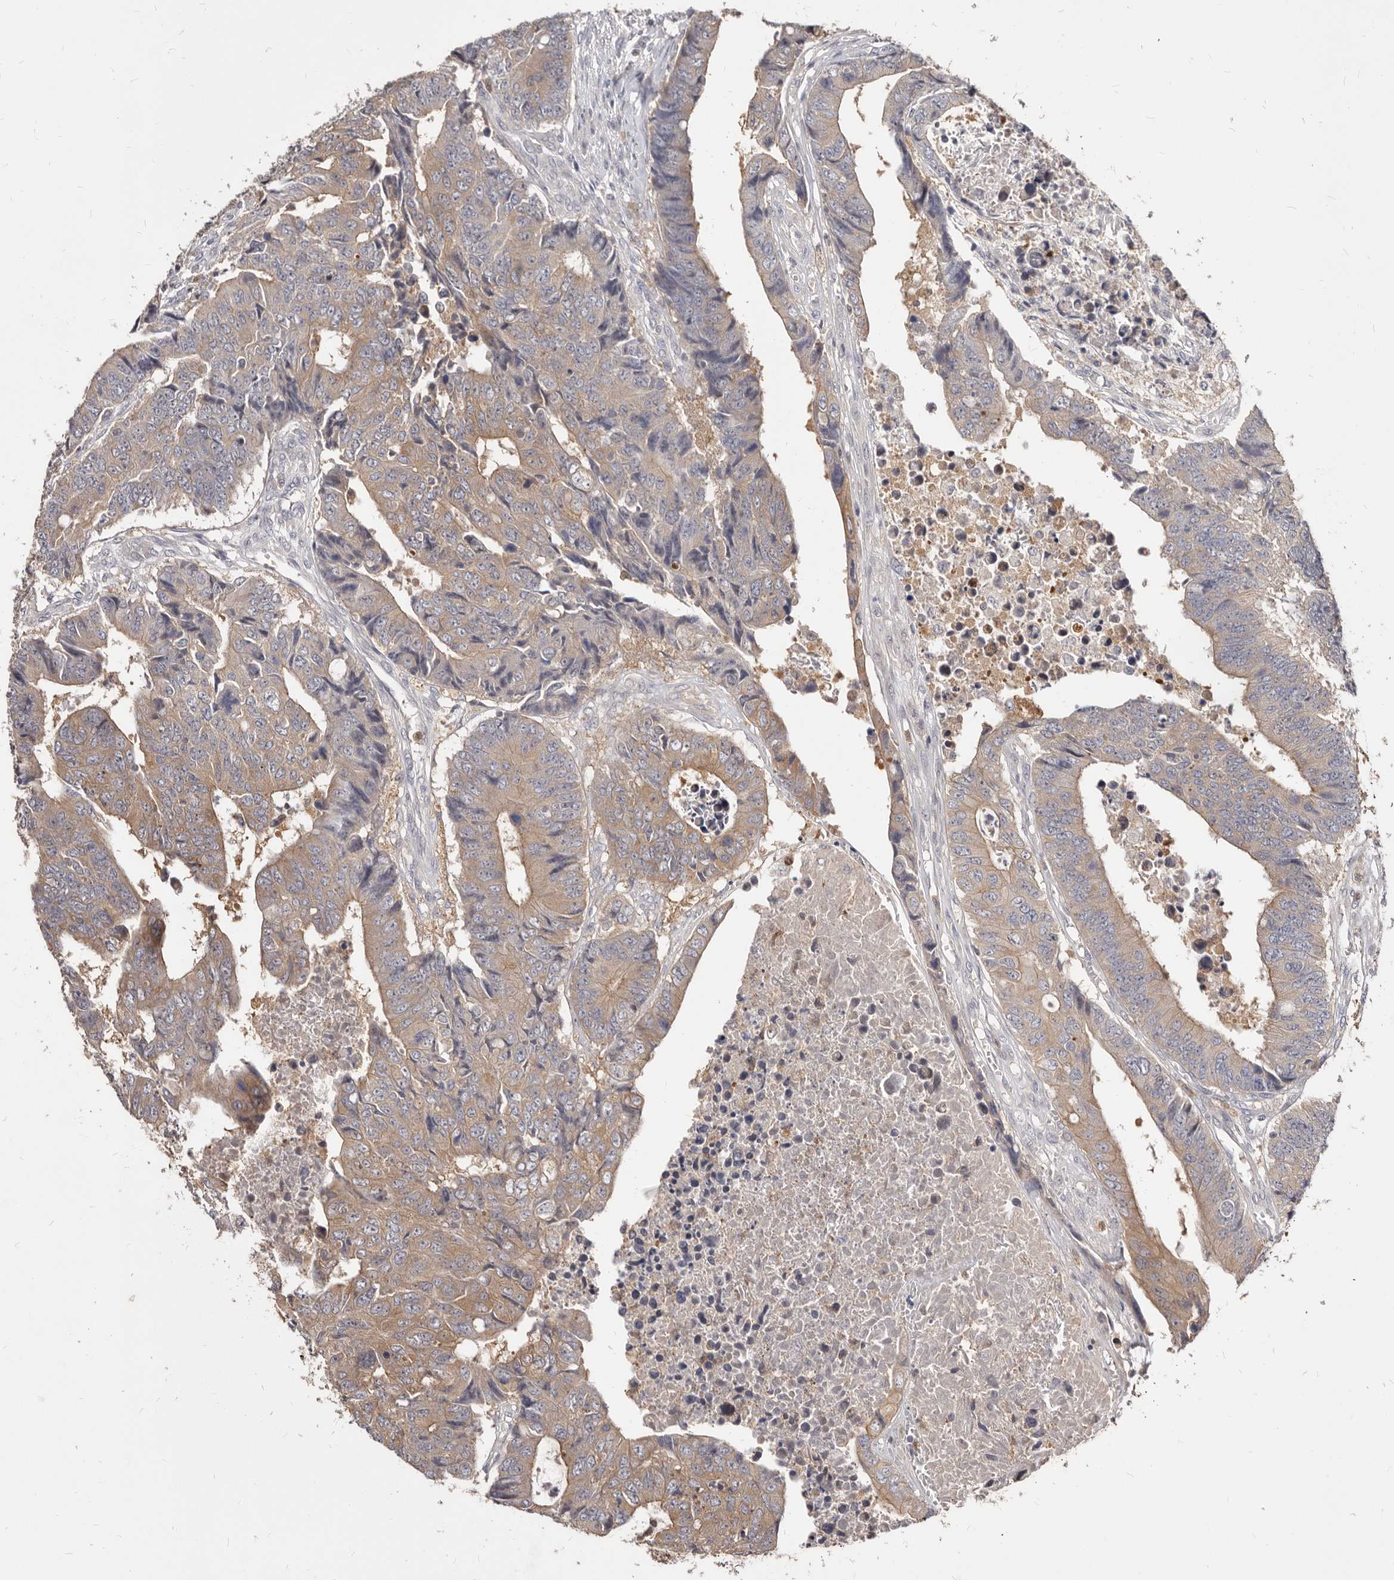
{"staining": {"intensity": "weak", "quantity": ">75%", "location": "cytoplasmic/membranous"}, "tissue": "colorectal cancer", "cell_type": "Tumor cells", "image_type": "cancer", "snomed": [{"axis": "morphology", "description": "Adenocarcinoma, NOS"}, {"axis": "topography", "description": "Rectum"}], "caption": "A high-resolution image shows immunohistochemistry (IHC) staining of colorectal adenocarcinoma, which exhibits weak cytoplasmic/membranous expression in about >75% of tumor cells. (Stains: DAB (3,3'-diaminobenzidine) in brown, nuclei in blue, Microscopy: brightfield microscopy at high magnification).", "gene": "TC2N", "patient": {"sex": "male", "age": 84}}